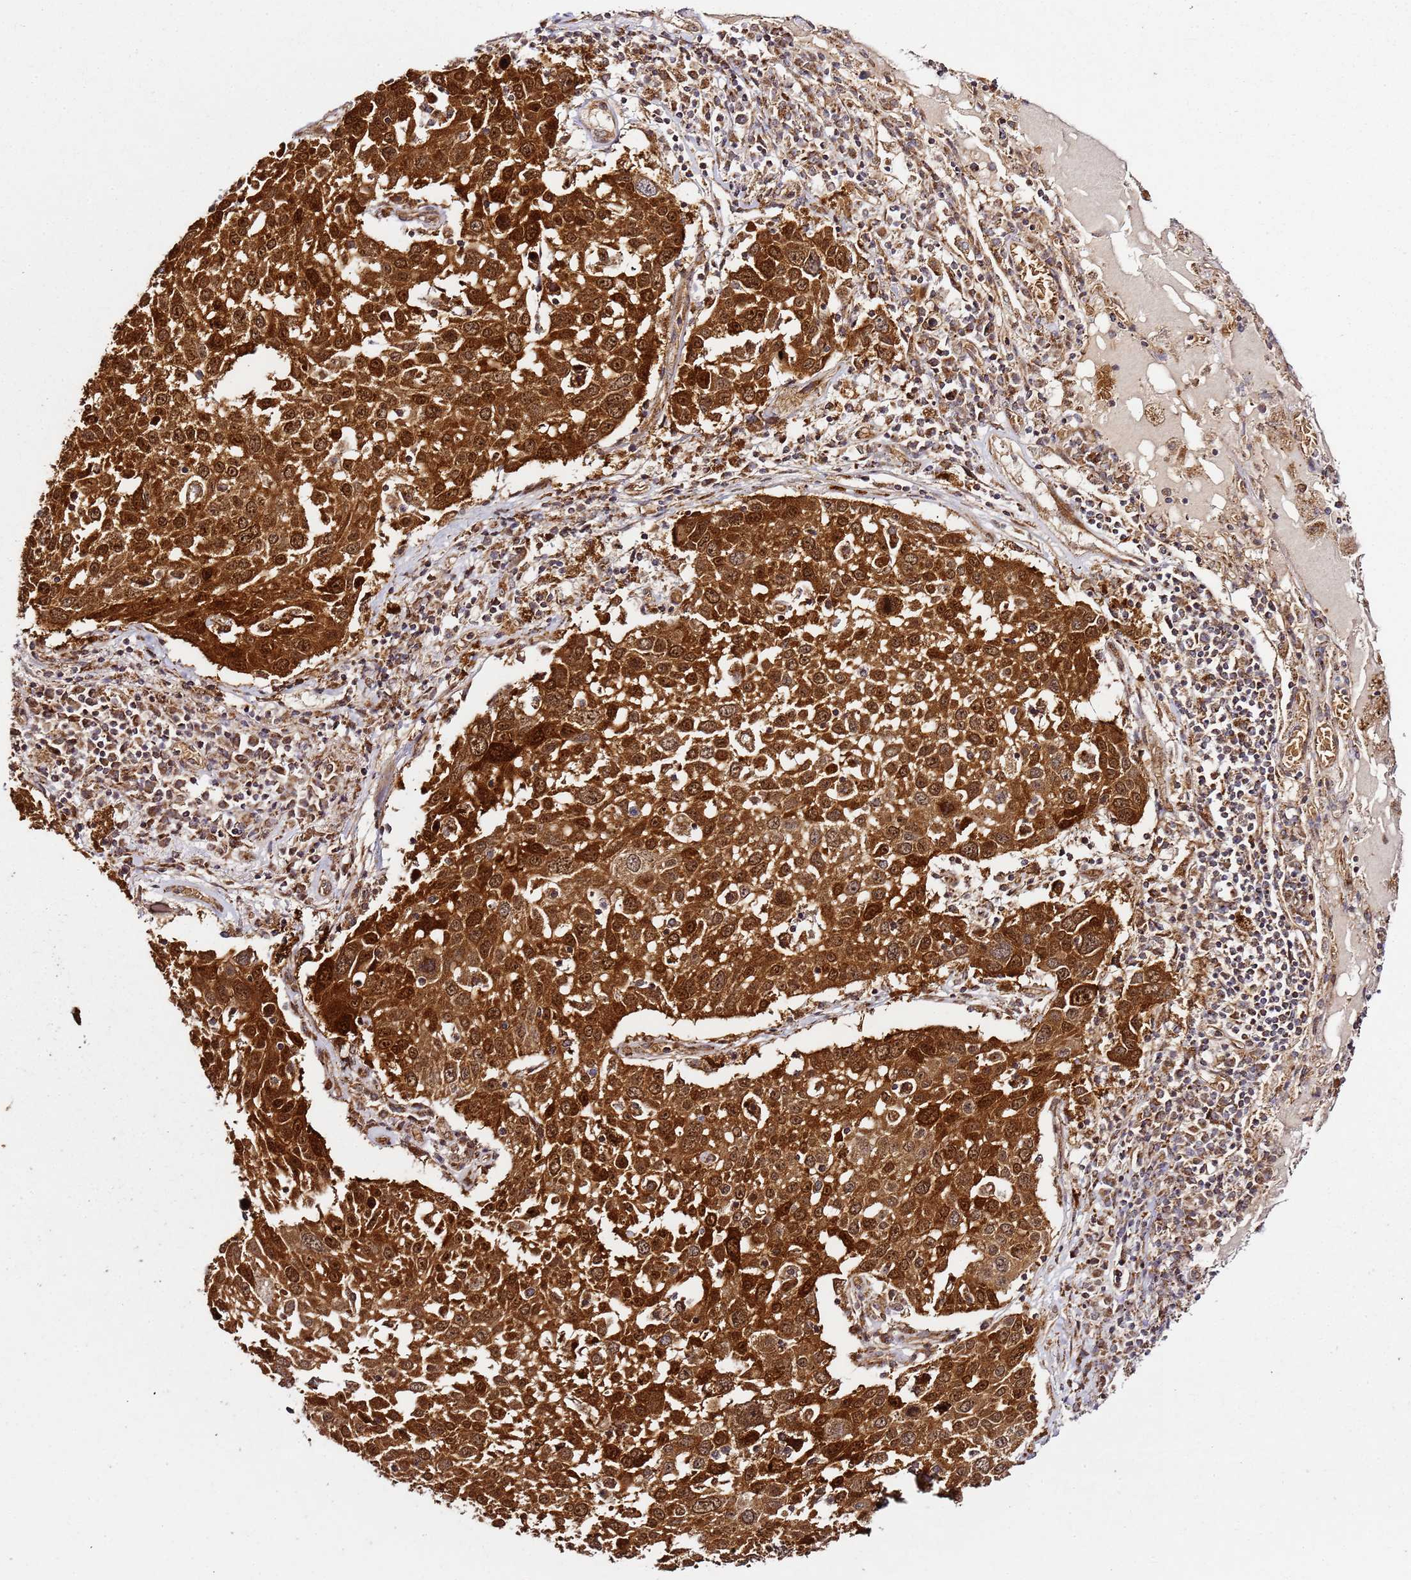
{"staining": {"intensity": "strong", "quantity": ">75%", "location": "cytoplasmic/membranous,nuclear"}, "tissue": "lung cancer", "cell_type": "Tumor cells", "image_type": "cancer", "snomed": [{"axis": "morphology", "description": "Squamous cell carcinoma, NOS"}, {"axis": "topography", "description": "Lung"}], "caption": "Immunohistochemical staining of lung cancer displays high levels of strong cytoplasmic/membranous and nuclear positivity in approximately >75% of tumor cells. Using DAB (brown) and hematoxylin (blue) stains, captured at high magnification using brightfield microscopy.", "gene": "TM2D2", "patient": {"sex": "male", "age": 65}}